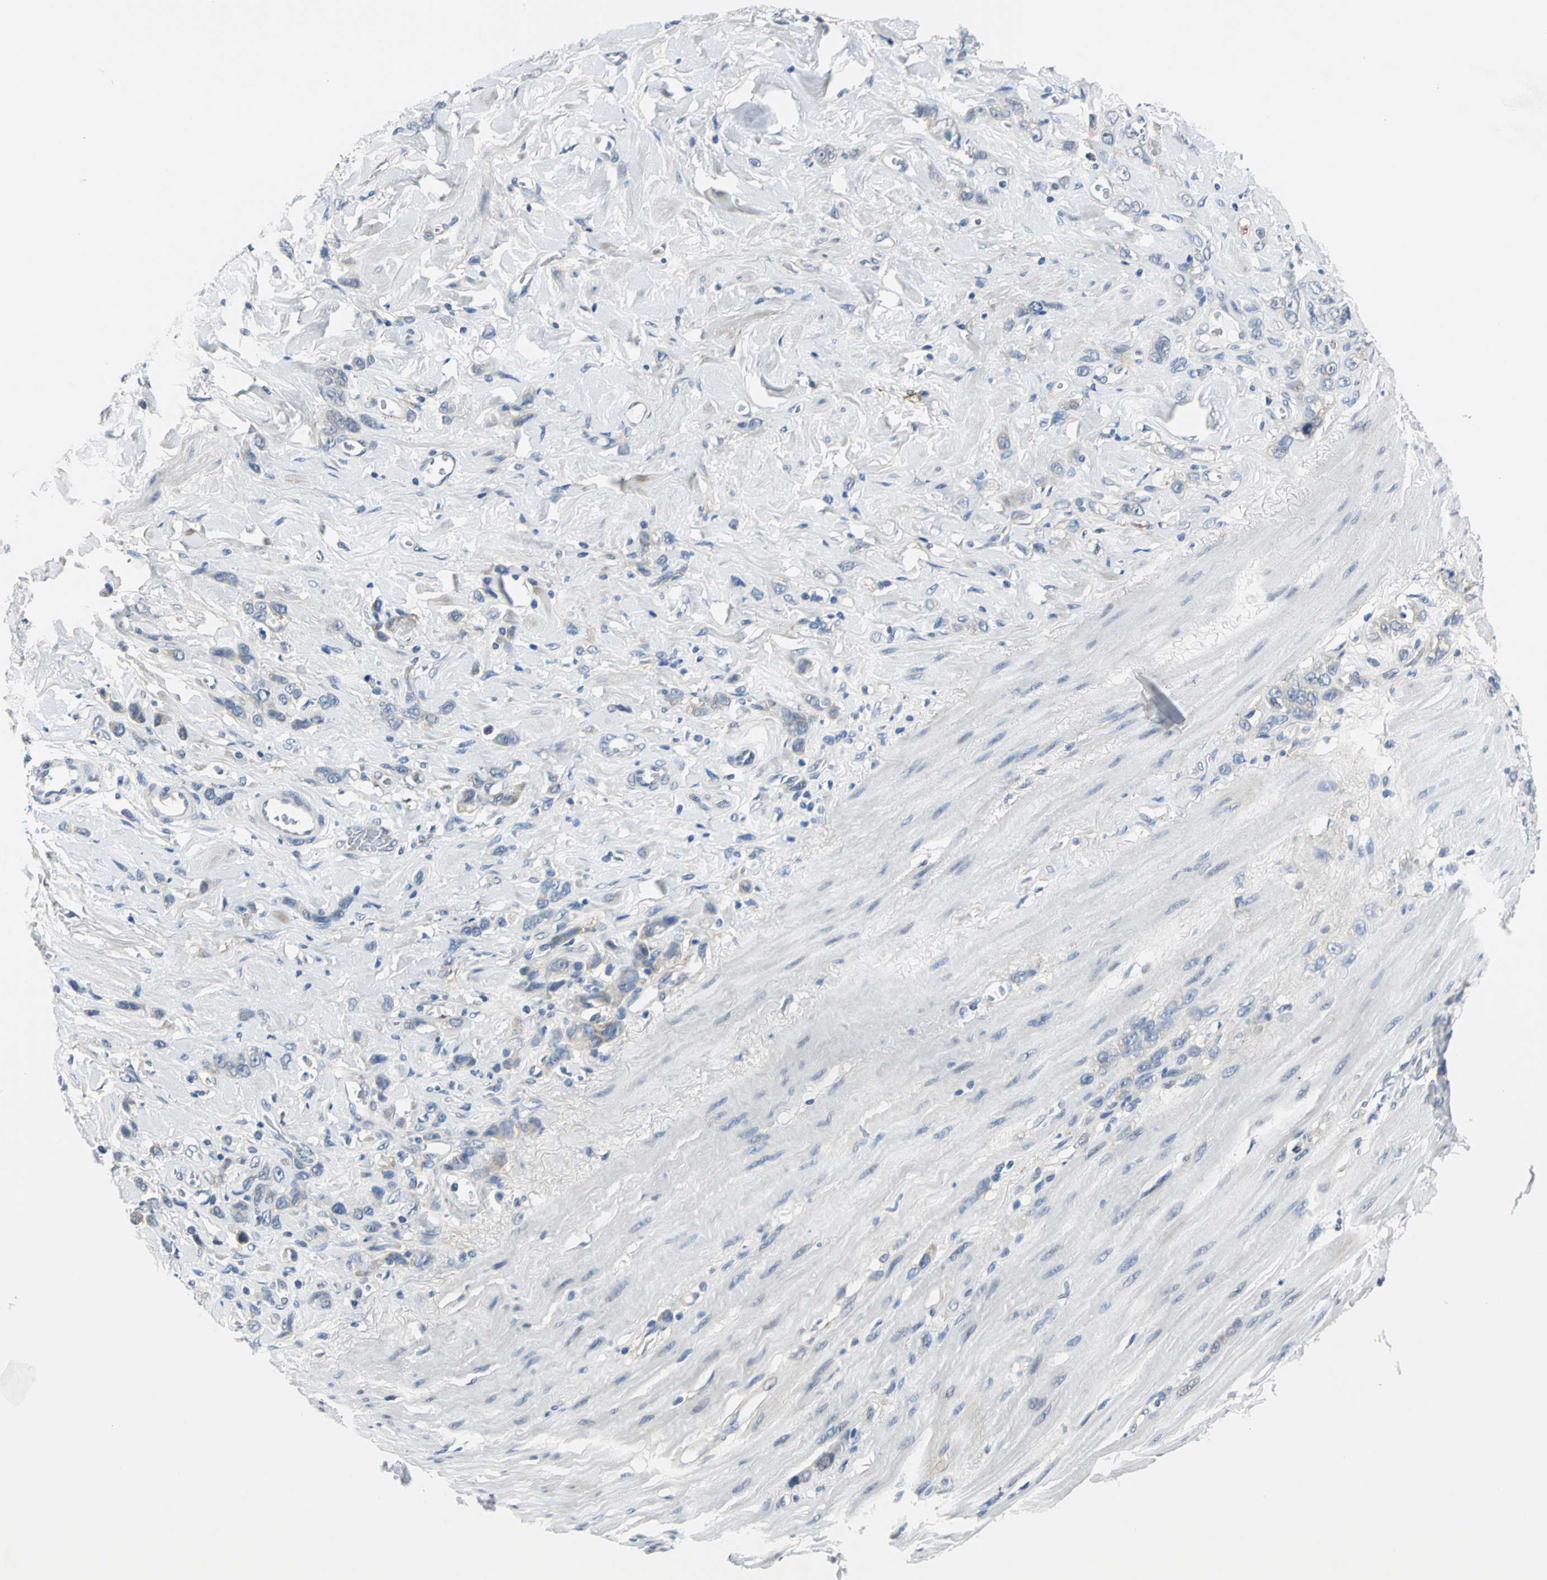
{"staining": {"intensity": "weak", "quantity": "25%-75%", "location": "none"}, "tissue": "stomach cancer", "cell_type": "Tumor cells", "image_type": "cancer", "snomed": [{"axis": "morphology", "description": "Normal tissue, NOS"}, {"axis": "morphology", "description": "Adenocarcinoma, NOS"}, {"axis": "topography", "description": "Stomach"}], "caption": "Adenocarcinoma (stomach) stained with a protein marker exhibits weak staining in tumor cells.", "gene": "ZNF415", "patient": {"sex": "male", "age": 82}}